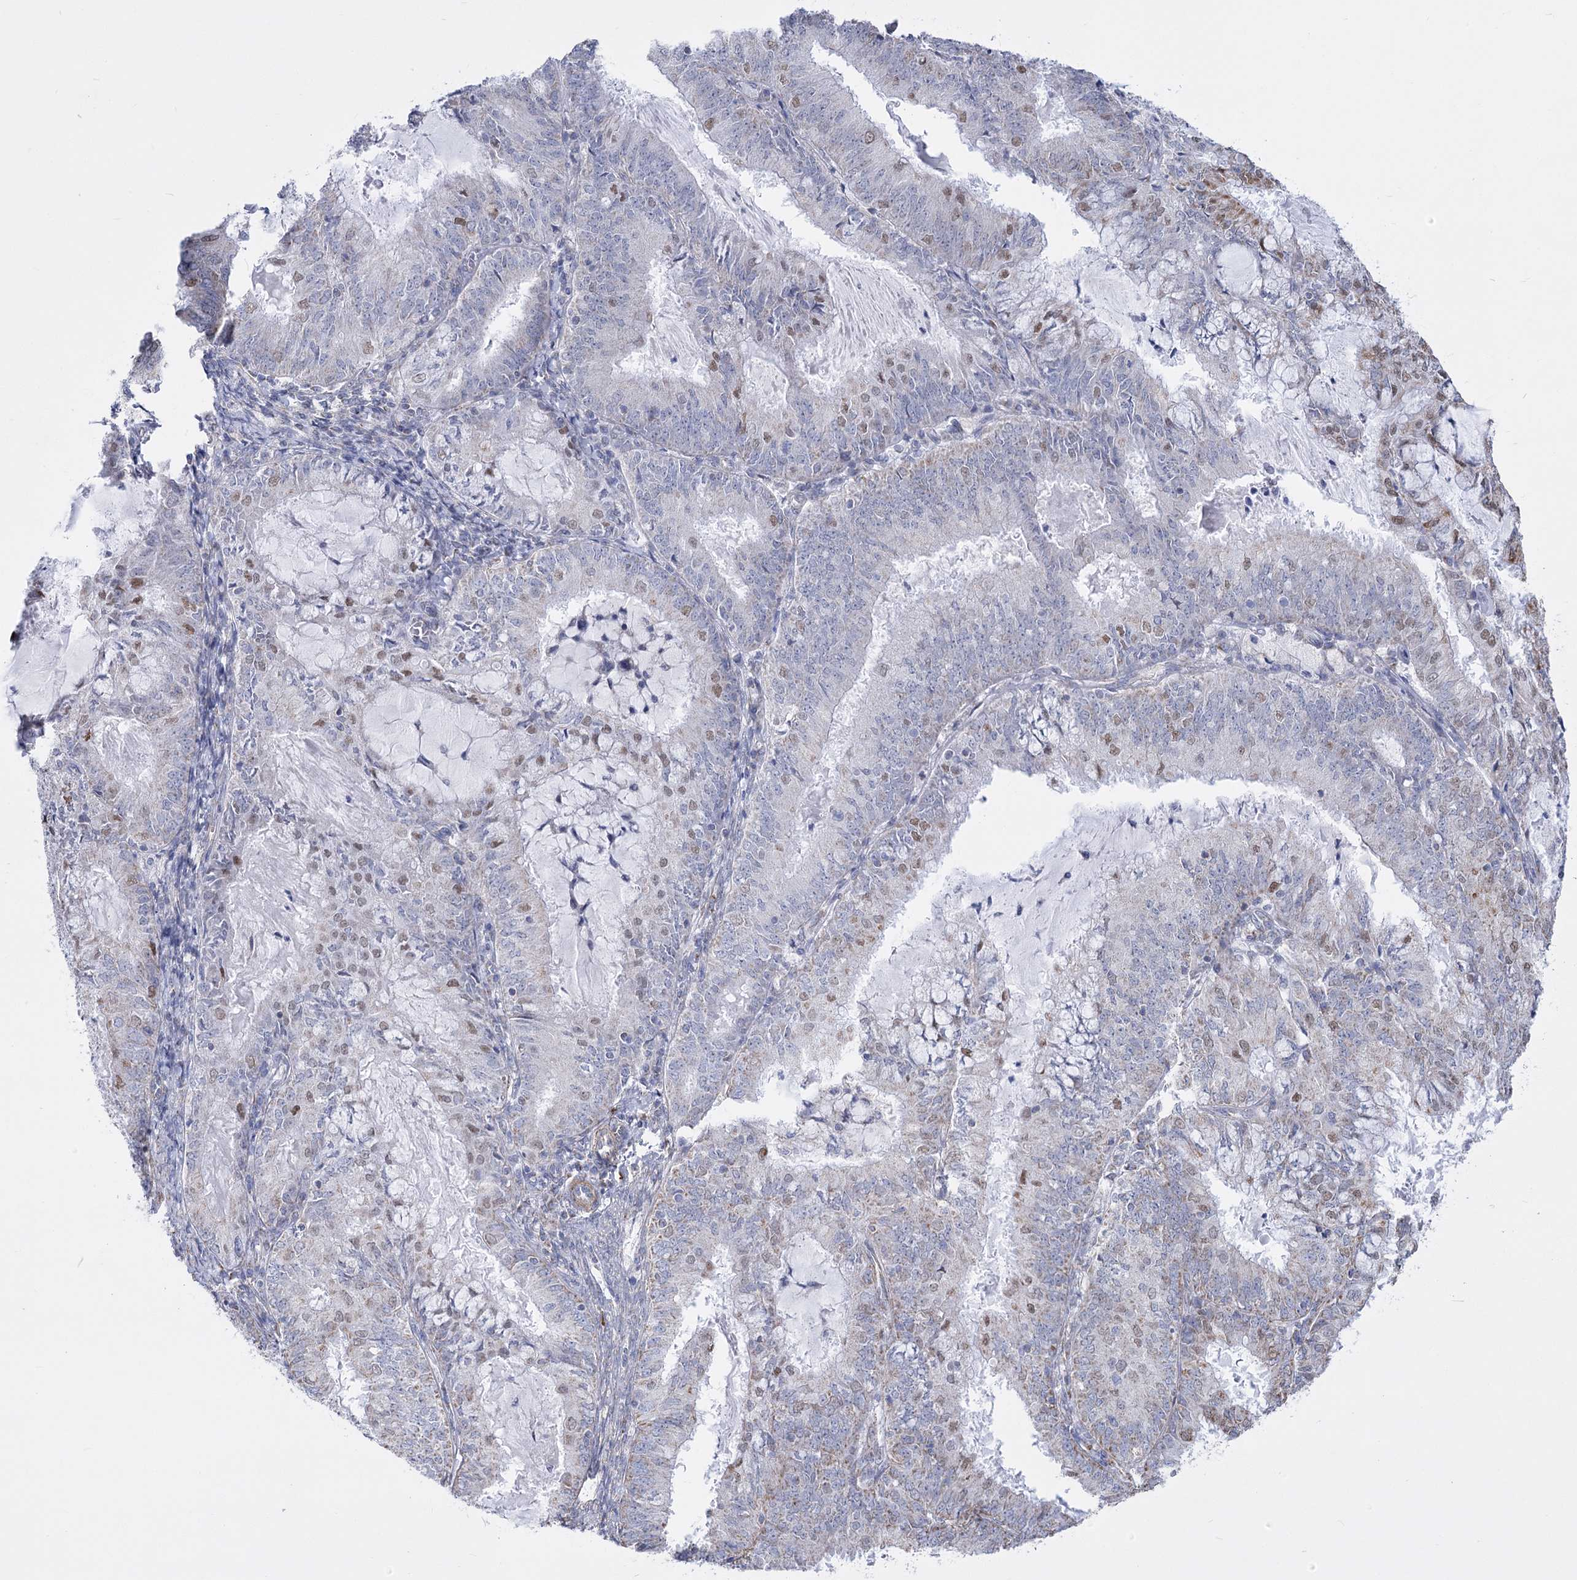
{"staining": {"intensity": "weak", "quantity": "<25%", "location": "nuclear"}, "tissue": "endometrial cancer", "cell_type": "Tumor cells", "image_type": "cancer", "snomed": [{"axis": "morphology", "description": "Adenocarcinoma, NOS"}, {"axis": "topography", "description": "Endometrium"}], "caption": "High power microscopy photomicrograph of an immunohistochemistry (IHC) histopathology image of adenocarcinoma (endometrial), revealing no significant expression in tumor cells.", "gene": "PDHB", "patient": {"sex": "female", "age": 57}}